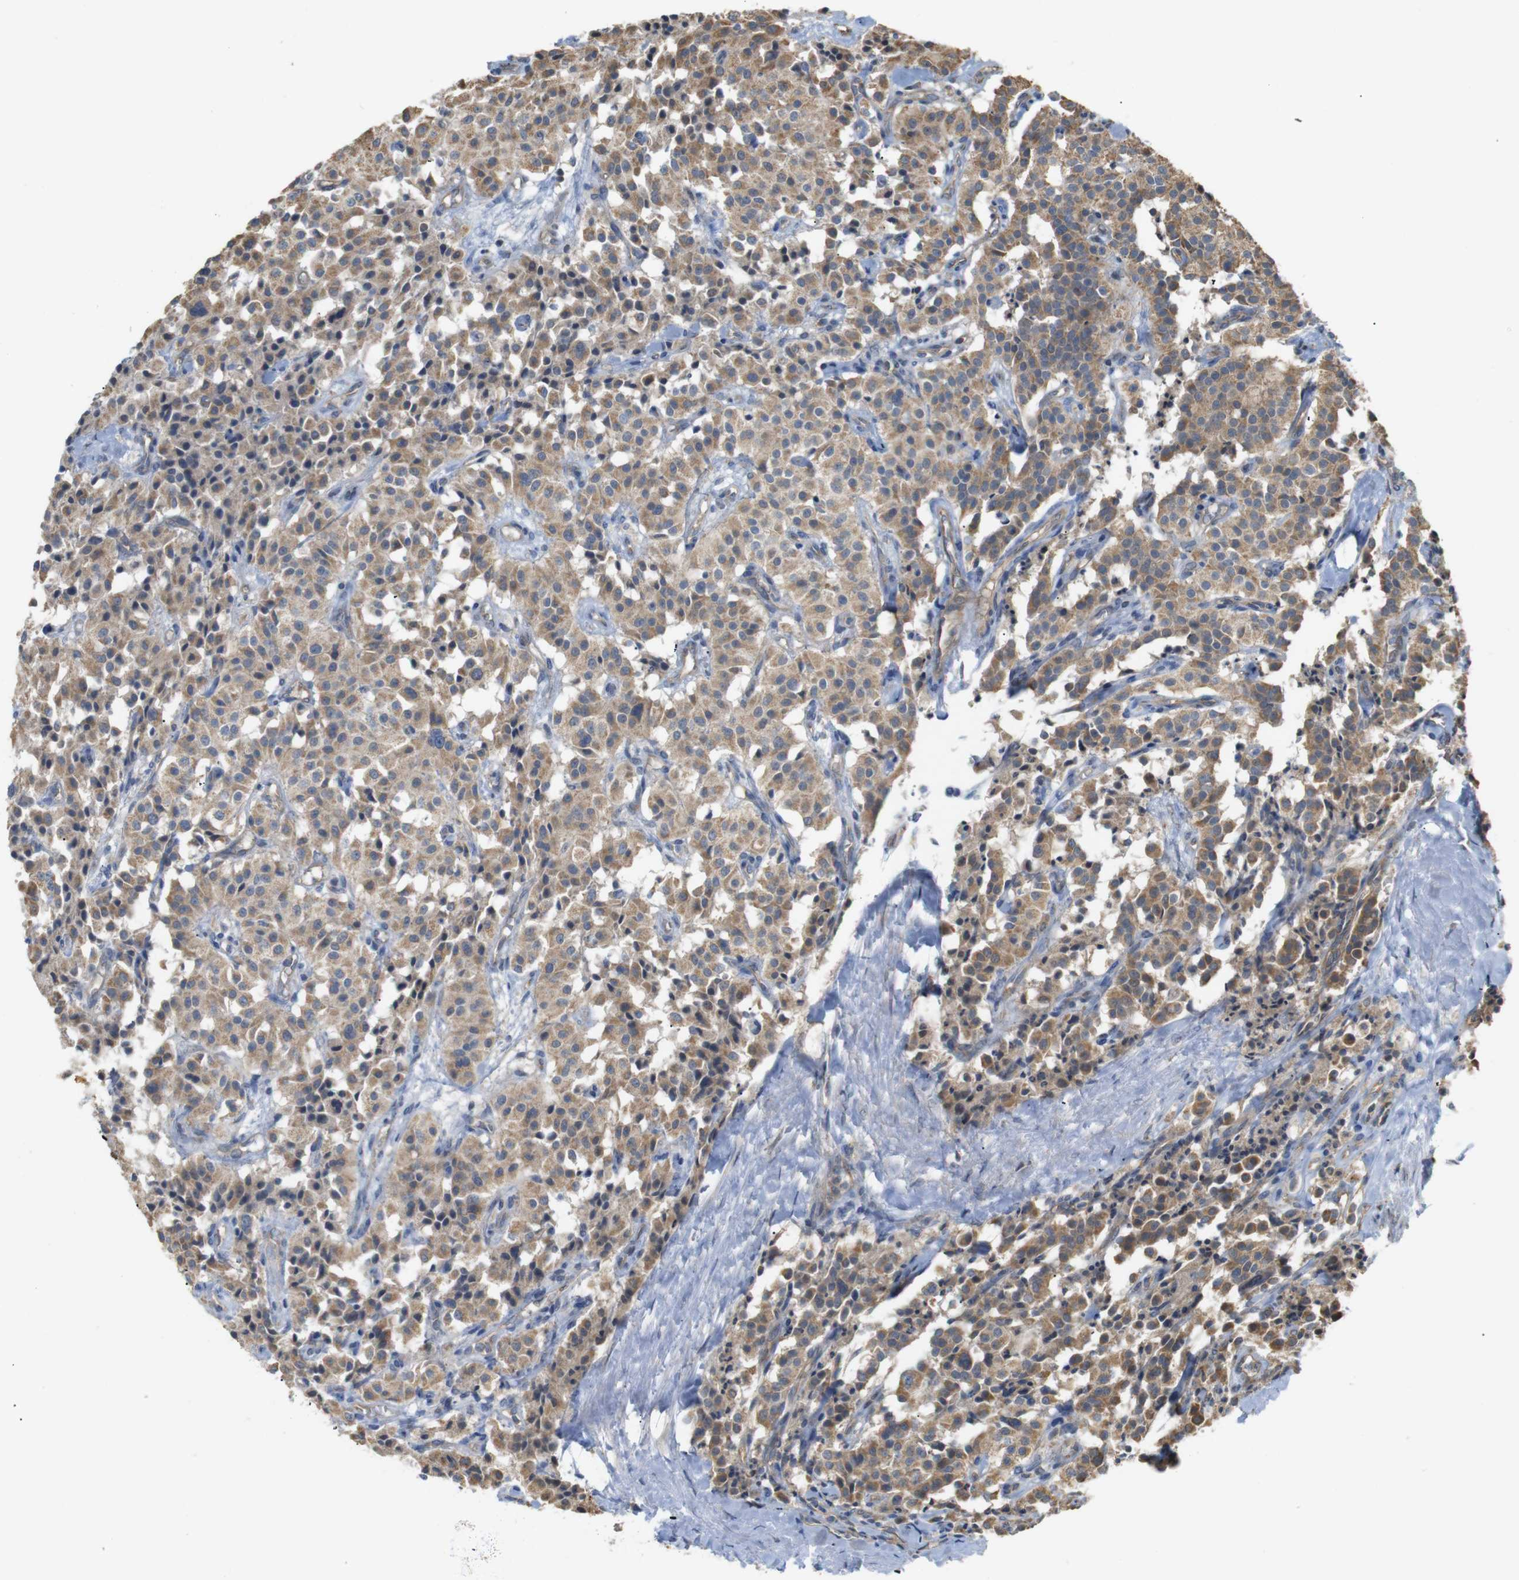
{"staining": {"intensity": "moderate", "quantity": ">75%", "location": "cytoplasmic/membranous"}, "tissue": "carcinoid", "cell_type": "Tumor cells", "image_type": "cancer", "snomed": [{"axis": "morphology", "description": "Carcinoid, malignant, NOS"}, {"axis": "topography", "description": "Lung"}], "caption": "Immunohistochemical staining of malignant carcinoid displays medium levels of moderate cytoplasmic/membranous expression in about >75% of tumor cells. (brown staining indicates protein expression, while blue staining denotes nuclei).", "gene": "KSR1", "patient": {"sex": "male", "age": 30}}